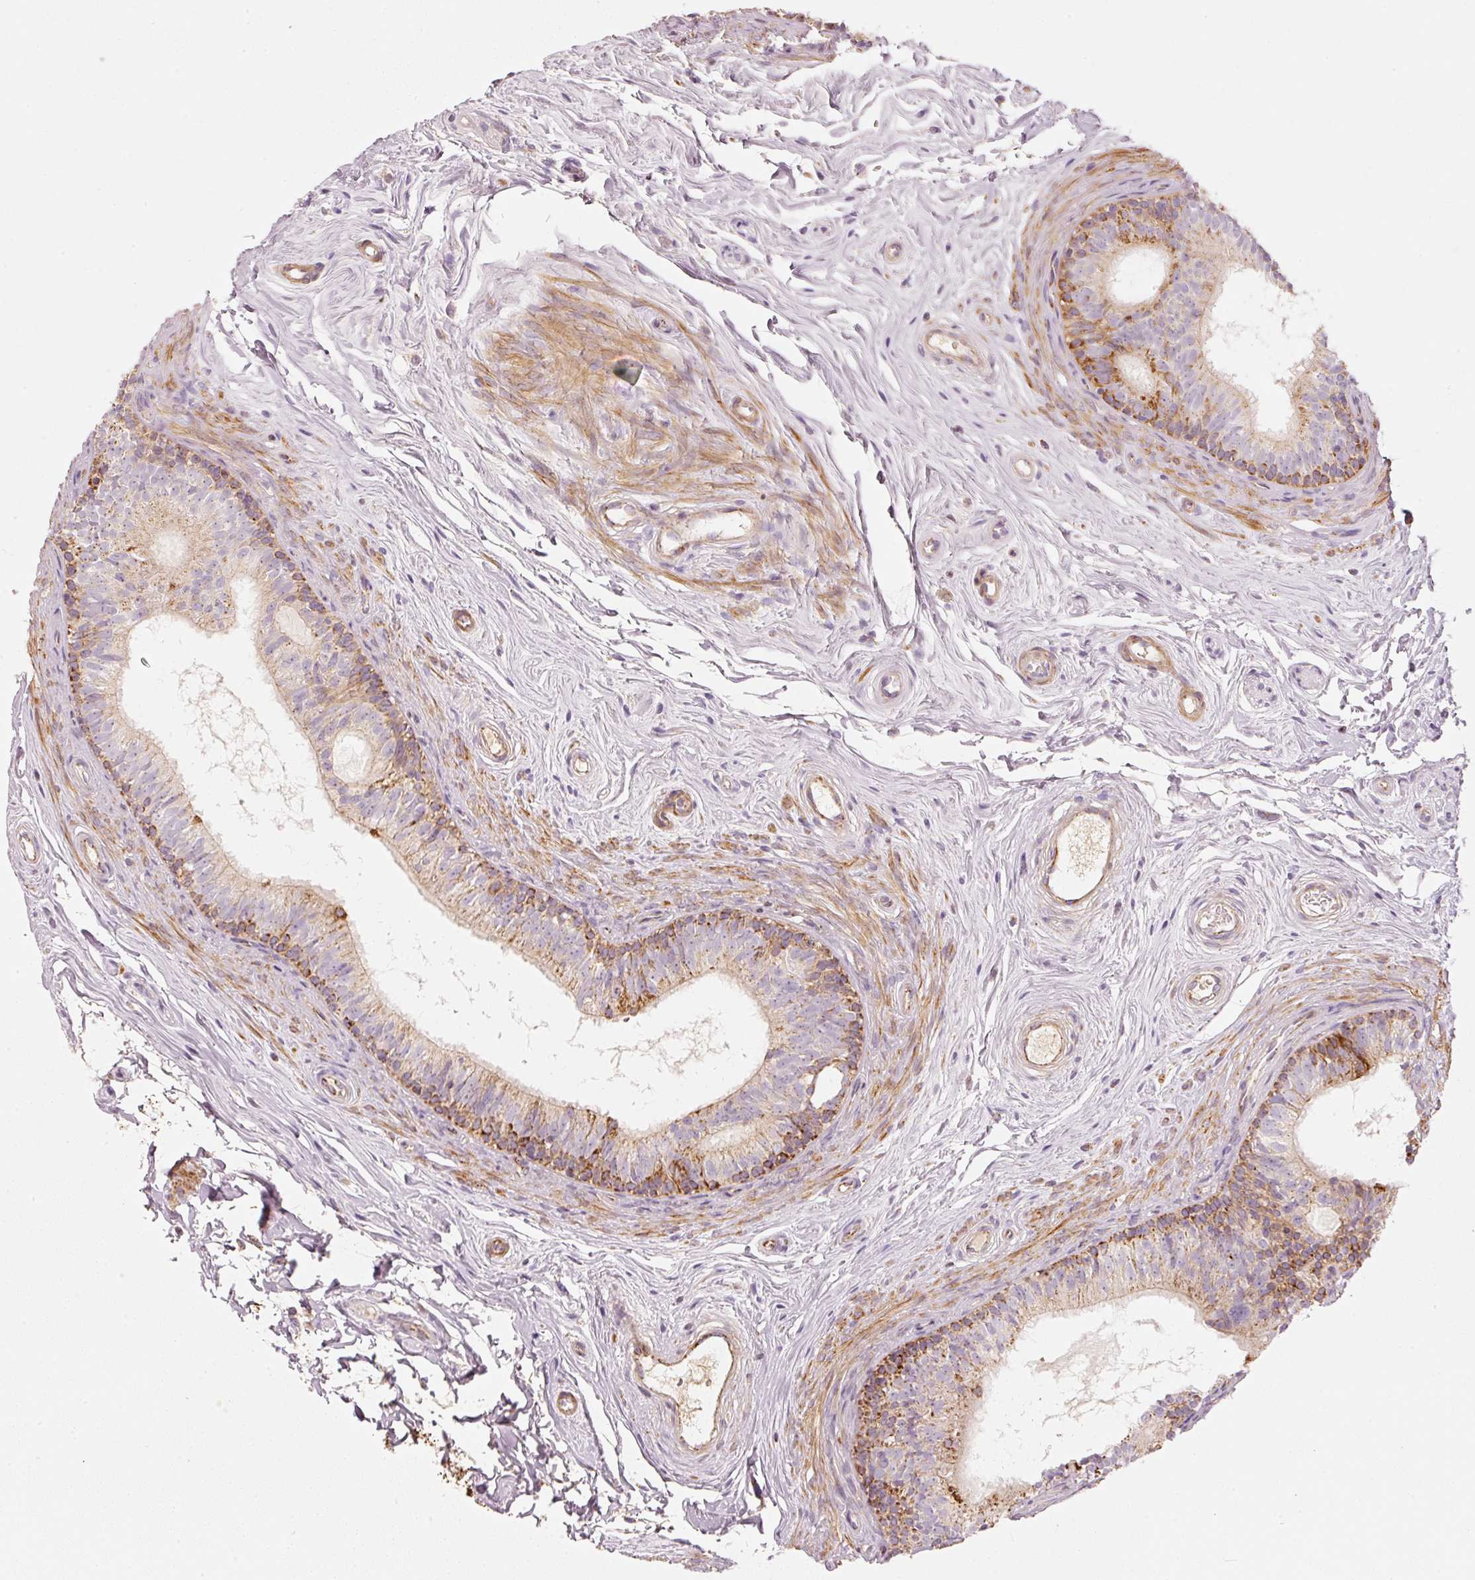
{"staining": {"intensity": "moderate", "quantity": "<25%", "location": "cytoplasmic/membranous"}, "tissue": "epididymis", "cell_type": "Glandular cells", "image_type": "normal", "snomed": [{"axis": "morphology", "description": "Normal tissue, NOS"}, {"axis": "topography", "description": "Epididymis"}], "caption": "IHC micrograph of benign epididymis: epididymis stained using immunohistochemistry (IHC) displays low levels of moderate protein expression localized specifically in the cytoplasmic/membranous of glandular cells, appearing as a cytoplasmic/membranous brown color.", "gene": "C17orf98", "patient": {"sex": "male", "age": 45}}